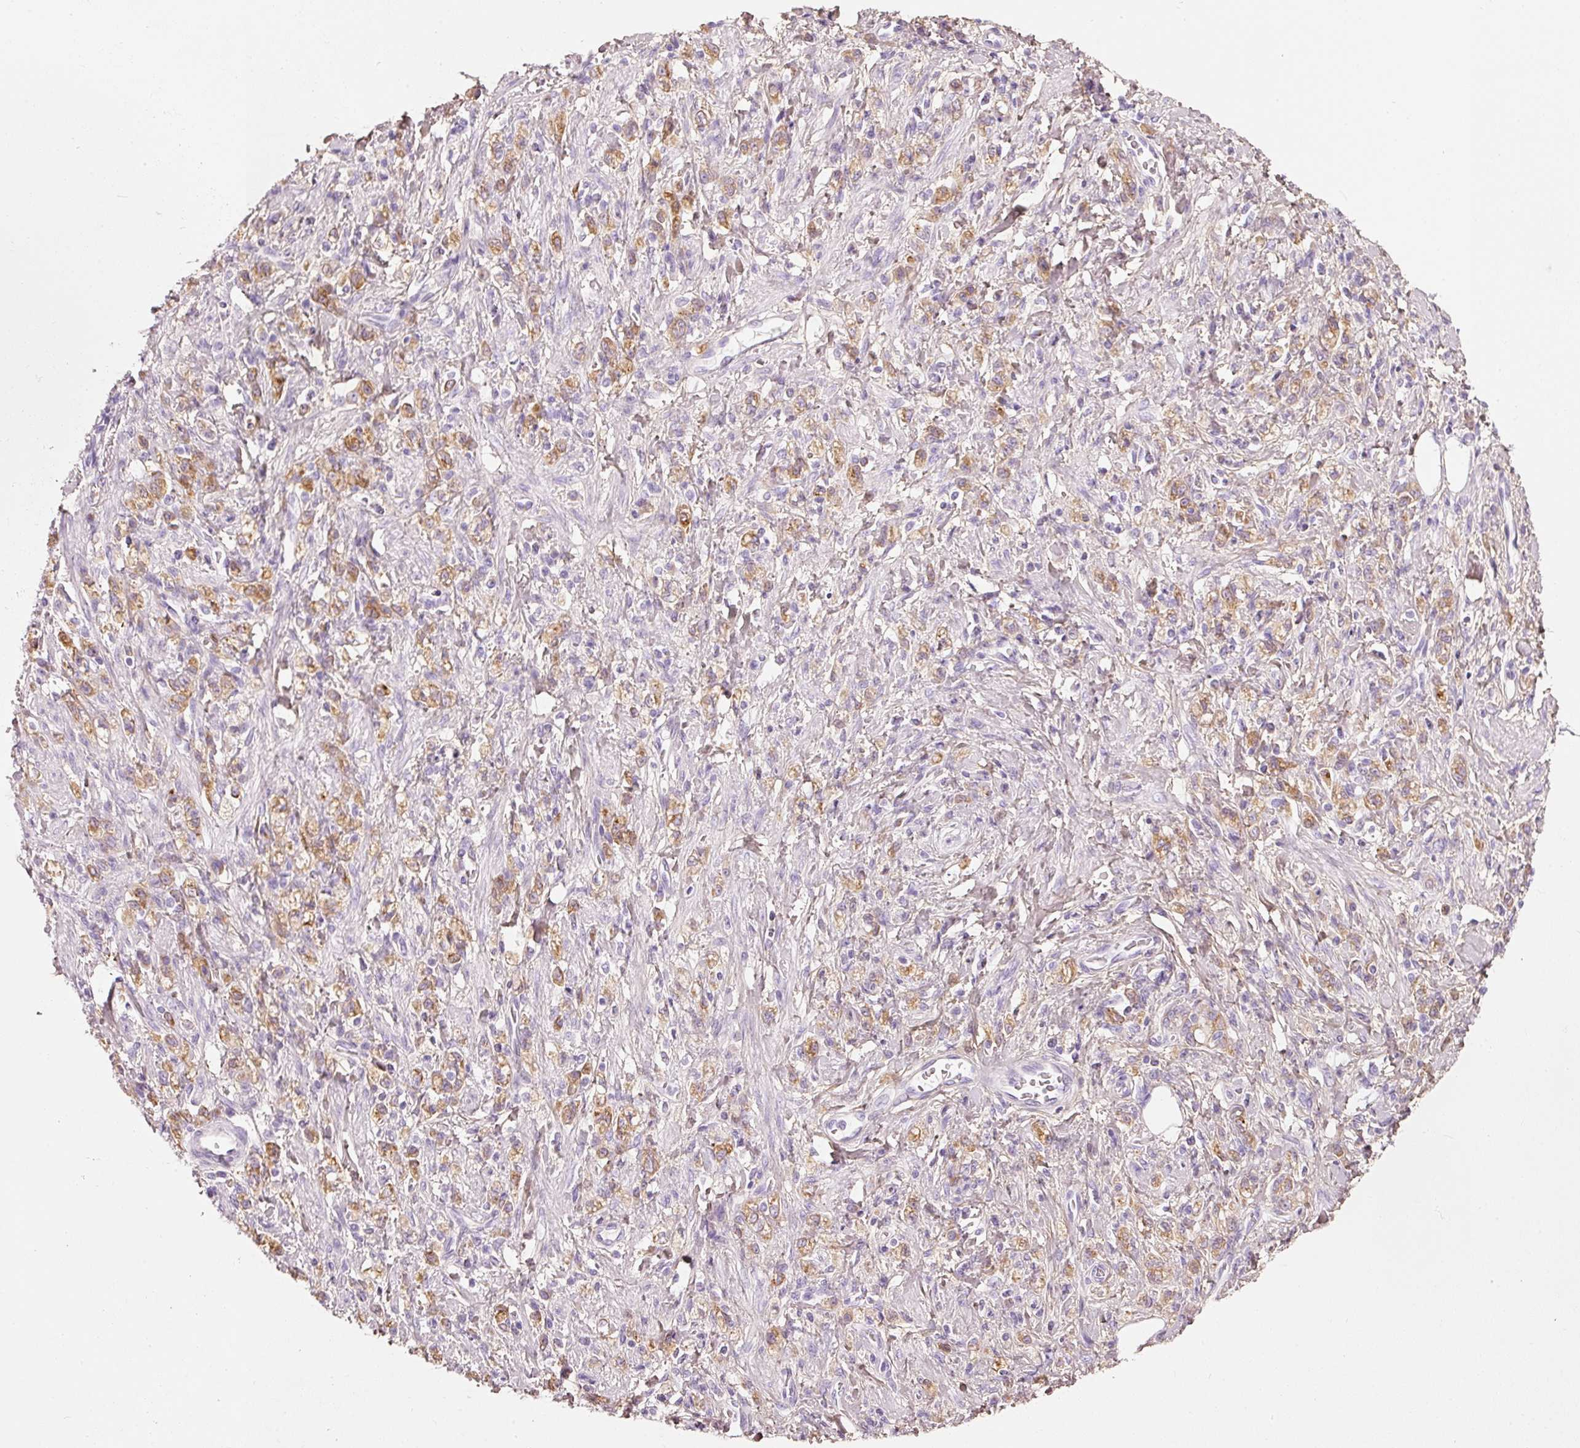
{"staining": {"intensity": "moderate", "quantity": ">75%", "location": "cytoplasmic/membranous"}, "tissue": "stomach cancer", "cell_type": "Tumor cells", "image_type": "cancer", "snomed": [{"axis": "morphology", "description": "Adenocarcinoma, NOS"}, {"axis": "topography", "description": "Stomach"}], "caption": "Immunohistochemical staining of stomach adenocarcinoma displays medium levels of moderate cytoplasmic/membranous staining in approximately >75% of tumor cells.", "gene": "PDXDC1", "patient": {"sex": "male", "age": 77}}